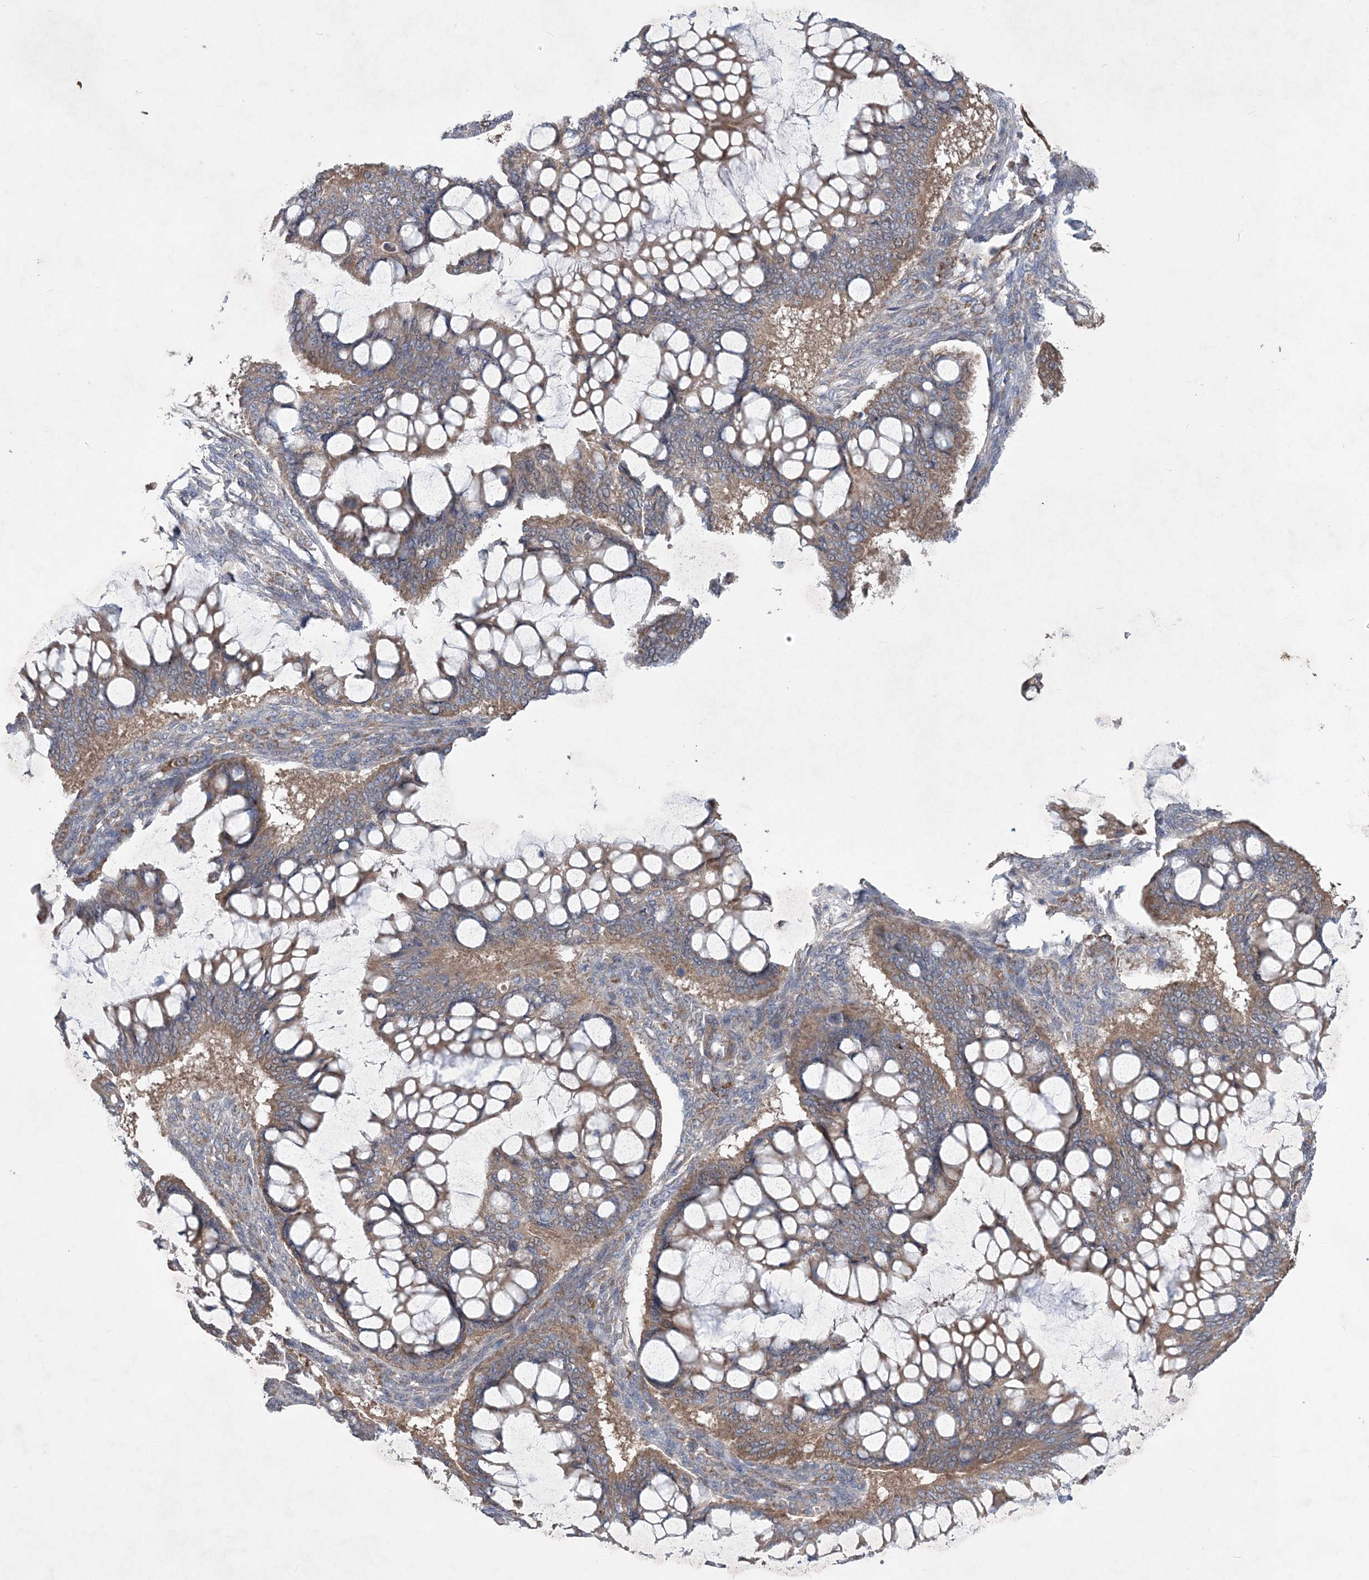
{"staining": {"intensity": "moderate", "quantity": ">75%", "location": "cytoplasmic/membranous"}, "tissue": "ovarian cancer", "cell_type": "Tumor cells", "image_type": "cancer", "snomed": [{"axis": "morphology", "description": "Cystadenocarcinoma, mucinous, NOS"}, {"axis": "topography", "description": "Ovary"}], "caption": "Mucinous cystadenocarcinoma (ovarian) stained for a protein (brown) displays moderate cytoplasmic/membranous positive positivity in about >75% of tumor cells.", "gene": "MTRF1L", "patient": {"sex": "female", "age": 73}}